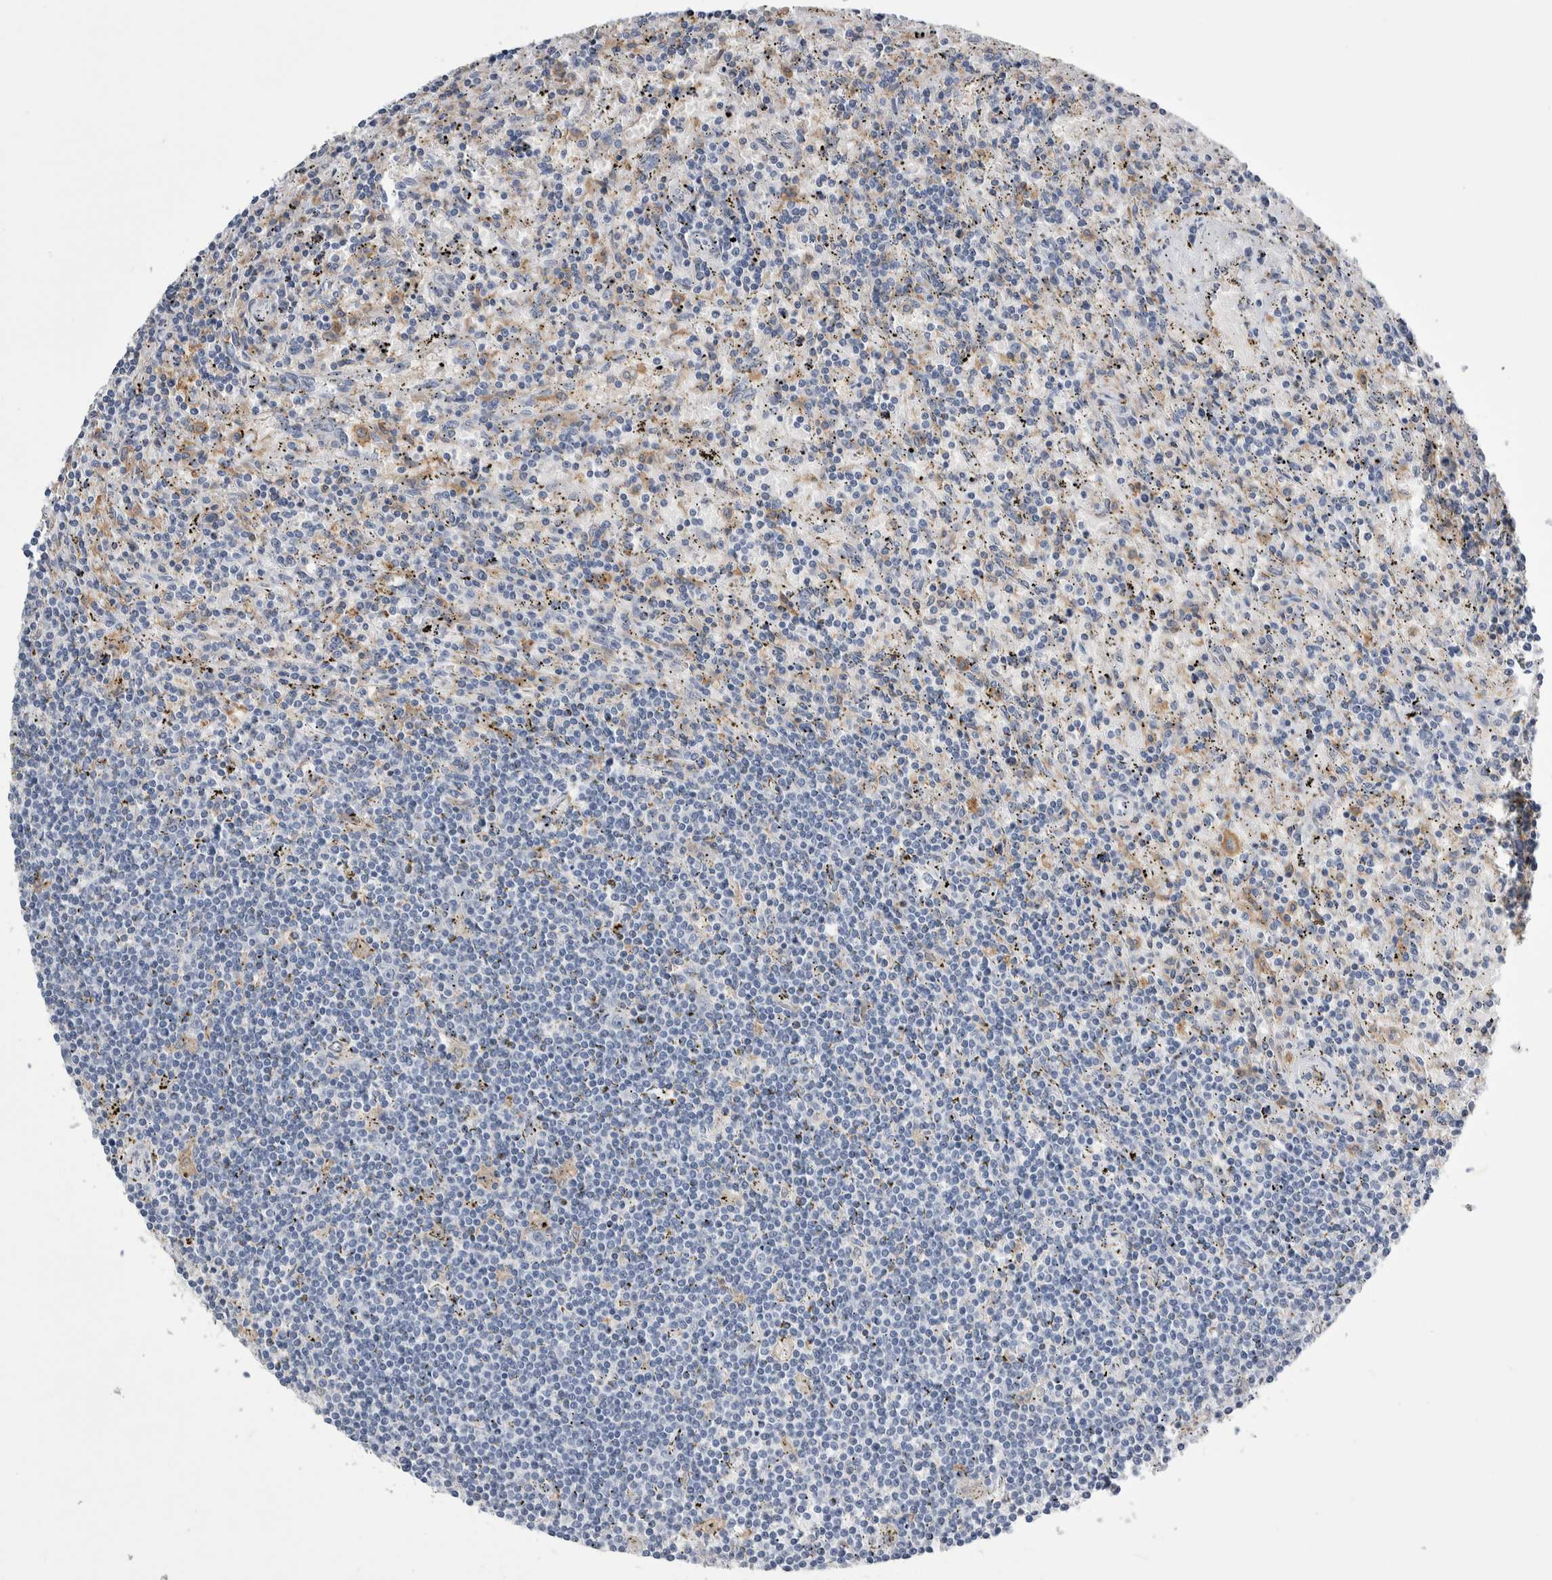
{"staining": {"intensity": "negative", "quantity": "none", "location": "none"}, "tissue": "lymphoma", "cell_type": "Tumor cells", "image_type": "cancer", "snomed": [{"axis": "morphology", "description": "Malignant lymphoma, non-Hodgkin's type, Low grade"}, {"axis": "topography", "description": "Spleen"}], "caption": "An IHC photomicrograph of lymphoma is shown. There is no staining in tumor cells of lymphoma.", "gene": "SKAP2", "patient": {"sex": "male", "age": 76}}